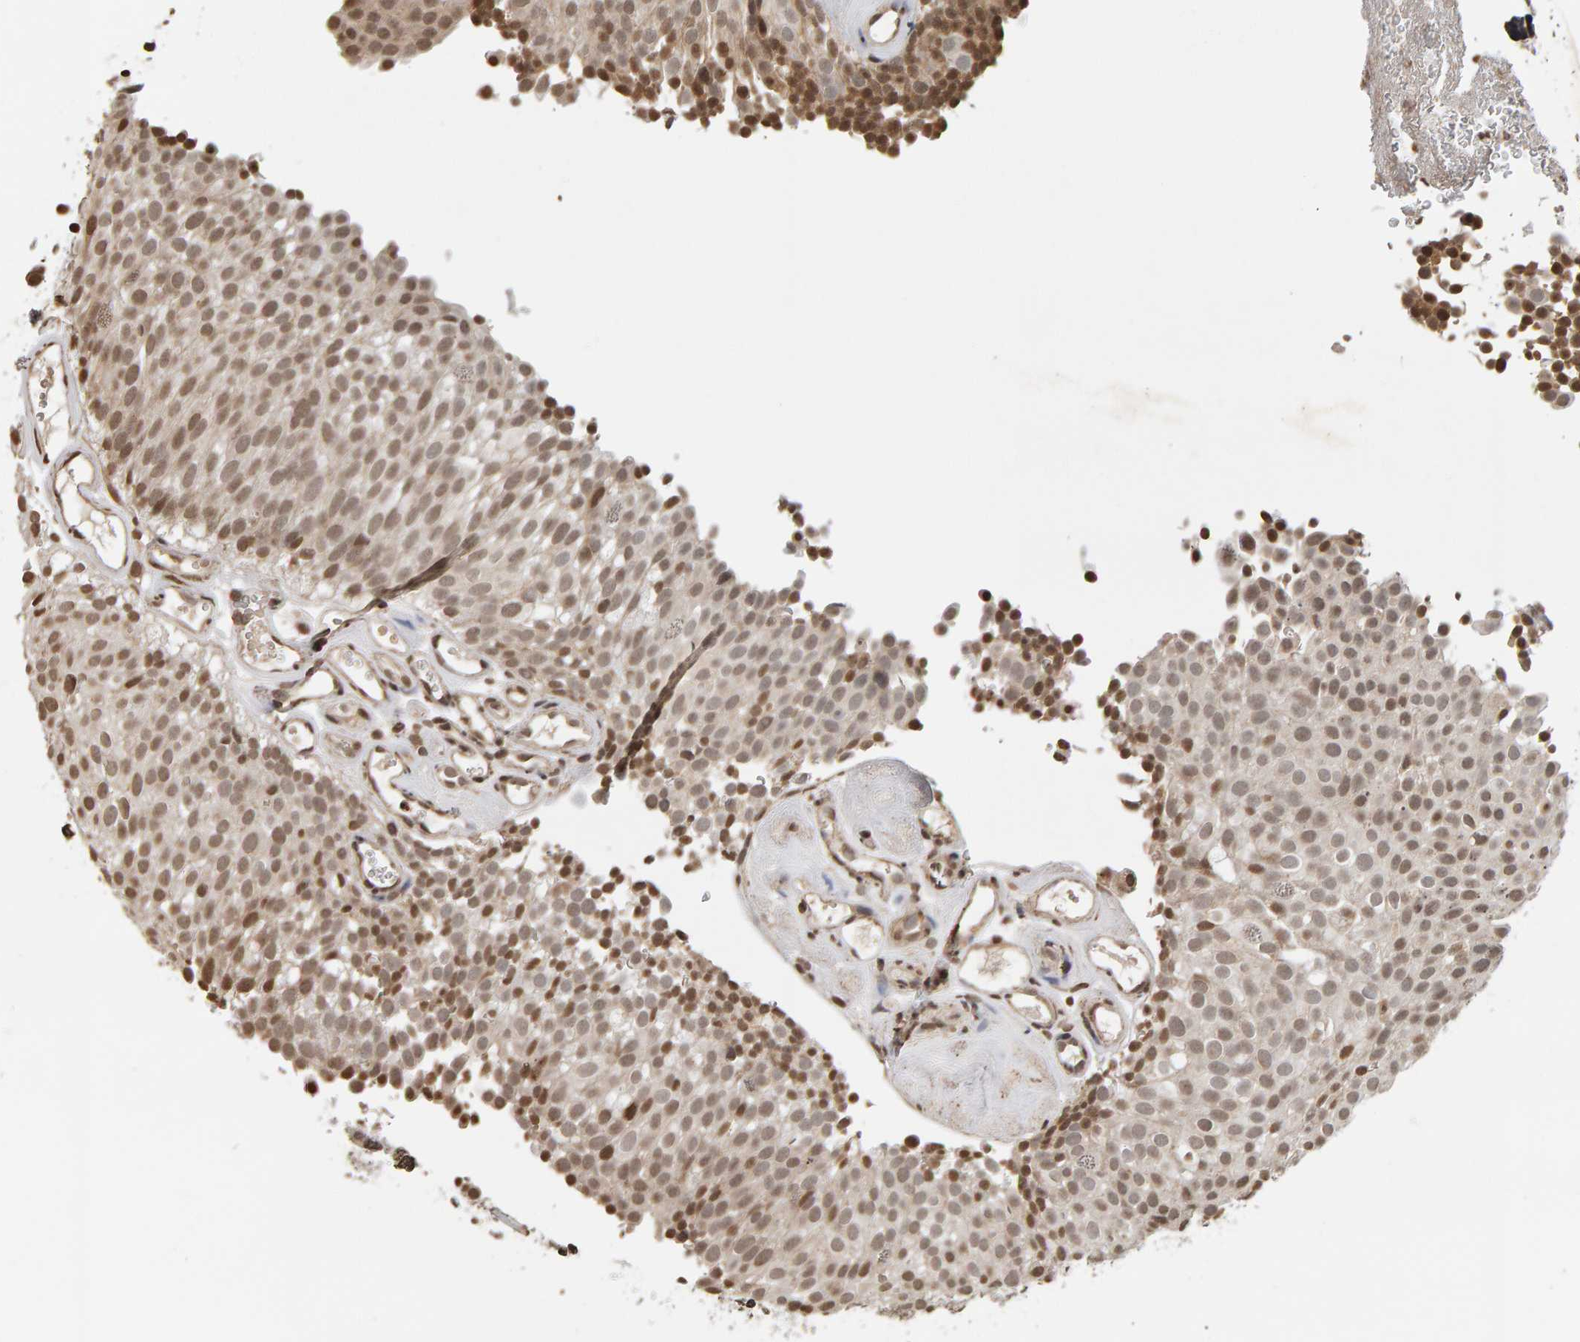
{"staining": {"intensity": "moderate", "quantity": ">75%", "location": "nuclear"}, "tissue": "urothelial cancer", "cell_type": "Tumor cells", "image_type": "cancer", "snomed": [{"axis": "morphology", "description": "Urothelial carcinoma, Low grade"}, {"axis": "topography", "description": "Urinary bladder"}], "caption": "Human urothelial cancer stained for a protein (brown) reveals moderate nuclear positive staining in about >75% of tumor cells.", "gene": "AFF4", "patient": {"sex": "male", "age": 78}}